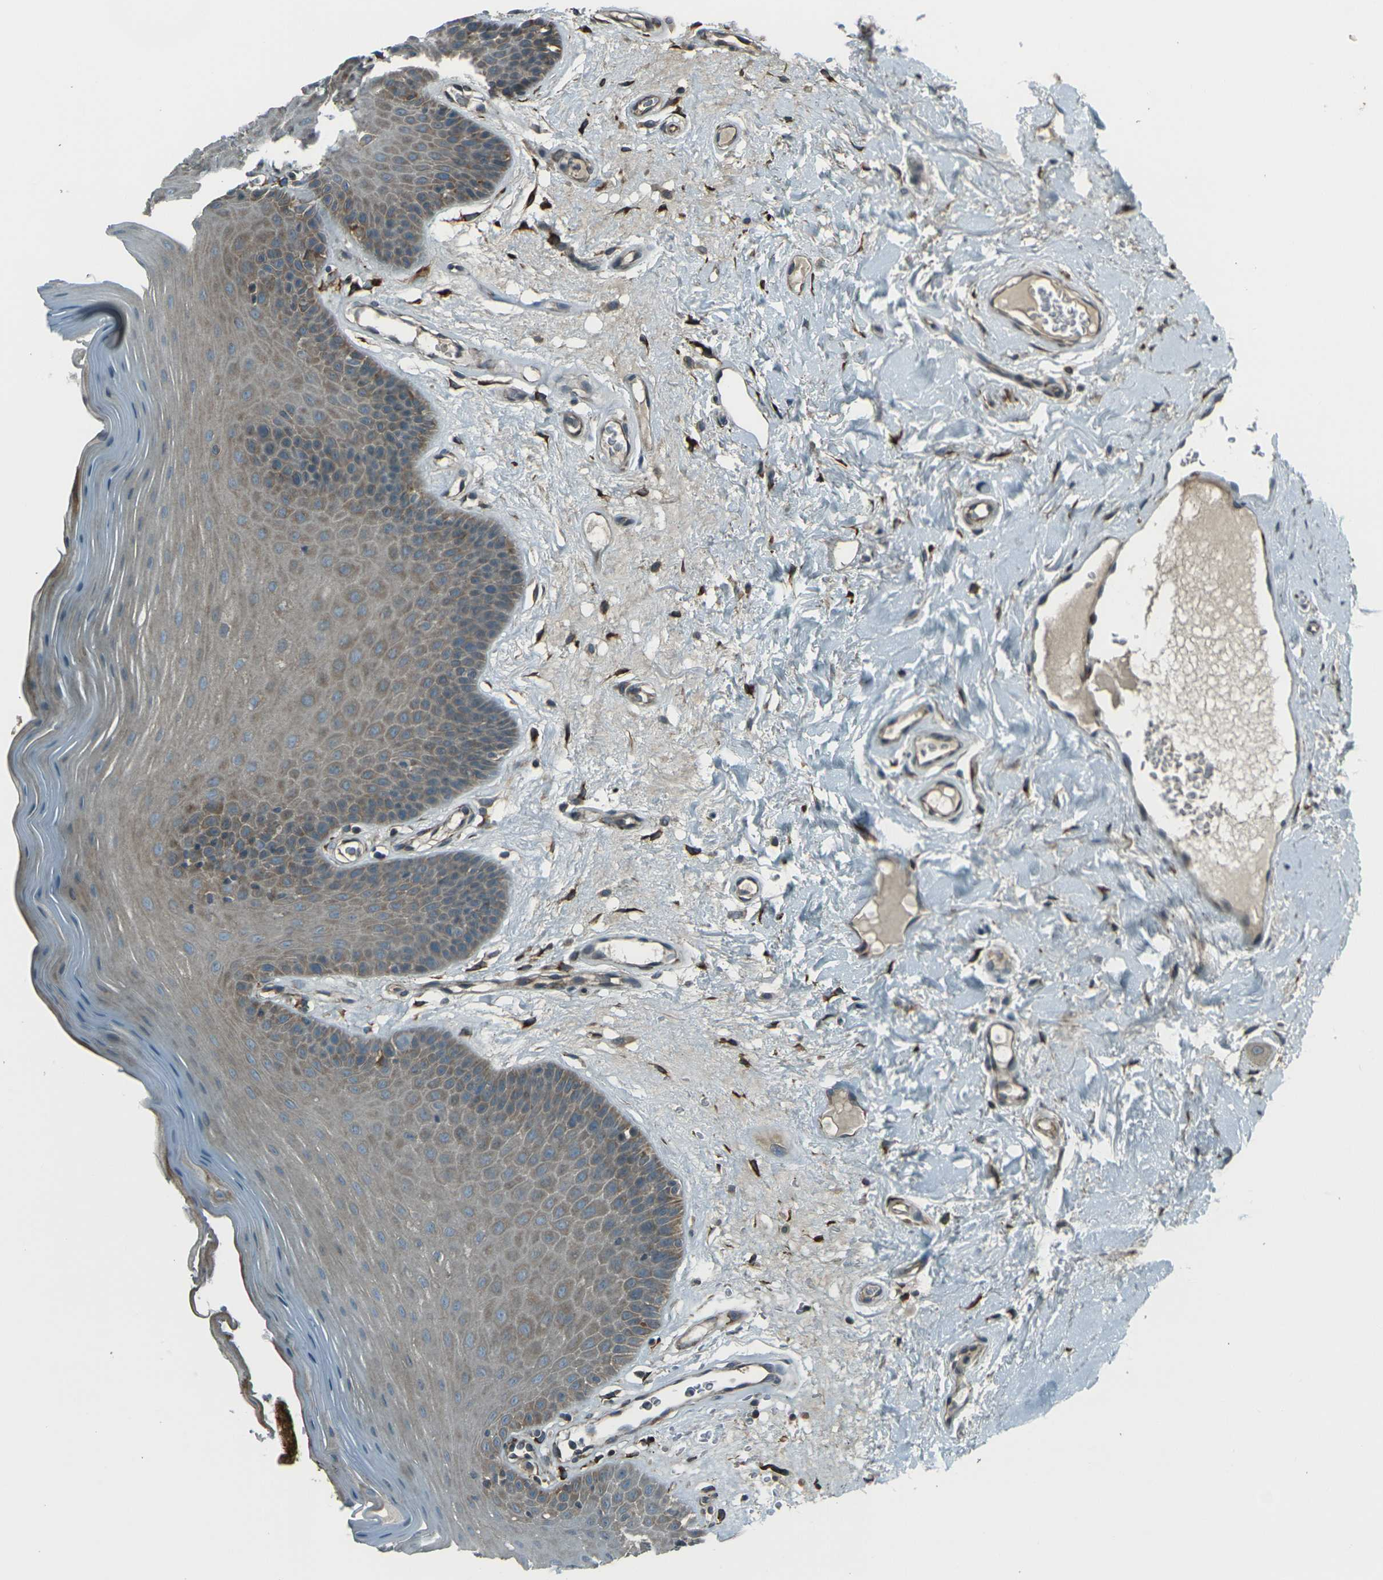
{"staining": {"intensity": "moderate", "quantity": "25%-75%", "location": "cytoplasmic/membranous"}, "tissue": "oral mucosa", "cell_type": "Squamous epithelial cells", "image_type": "normal", "snomed": [{"axis": "morphology", "description": "Normal tissue, NOS"}, {"axis": "morphology", "description": "Squamous cell carcinoma, NOS"}, {"axis": "topography", "description": "Skeletal muscle"}, {"axis": "topography", "description": "Adipose tissue"}, {"axis": "topography", "description": "Vascular tissue"}, {"axis": "topography", "description": "Oral tissue"}, {"axis": "topography", "description": "Peripheral nerve tissue"}, {"axis": "topography", "description": "Head-Neck"}], "caption": "Immunohistochemical staining of benign oral mucosa reveals 25%-75% levels of moderate cytoplasmic/membranous protein staining in about 25%-75% of squamous epithelial cells.", "gene": "LSMEM1", "patient": {"sex": "male", "age": 71}}